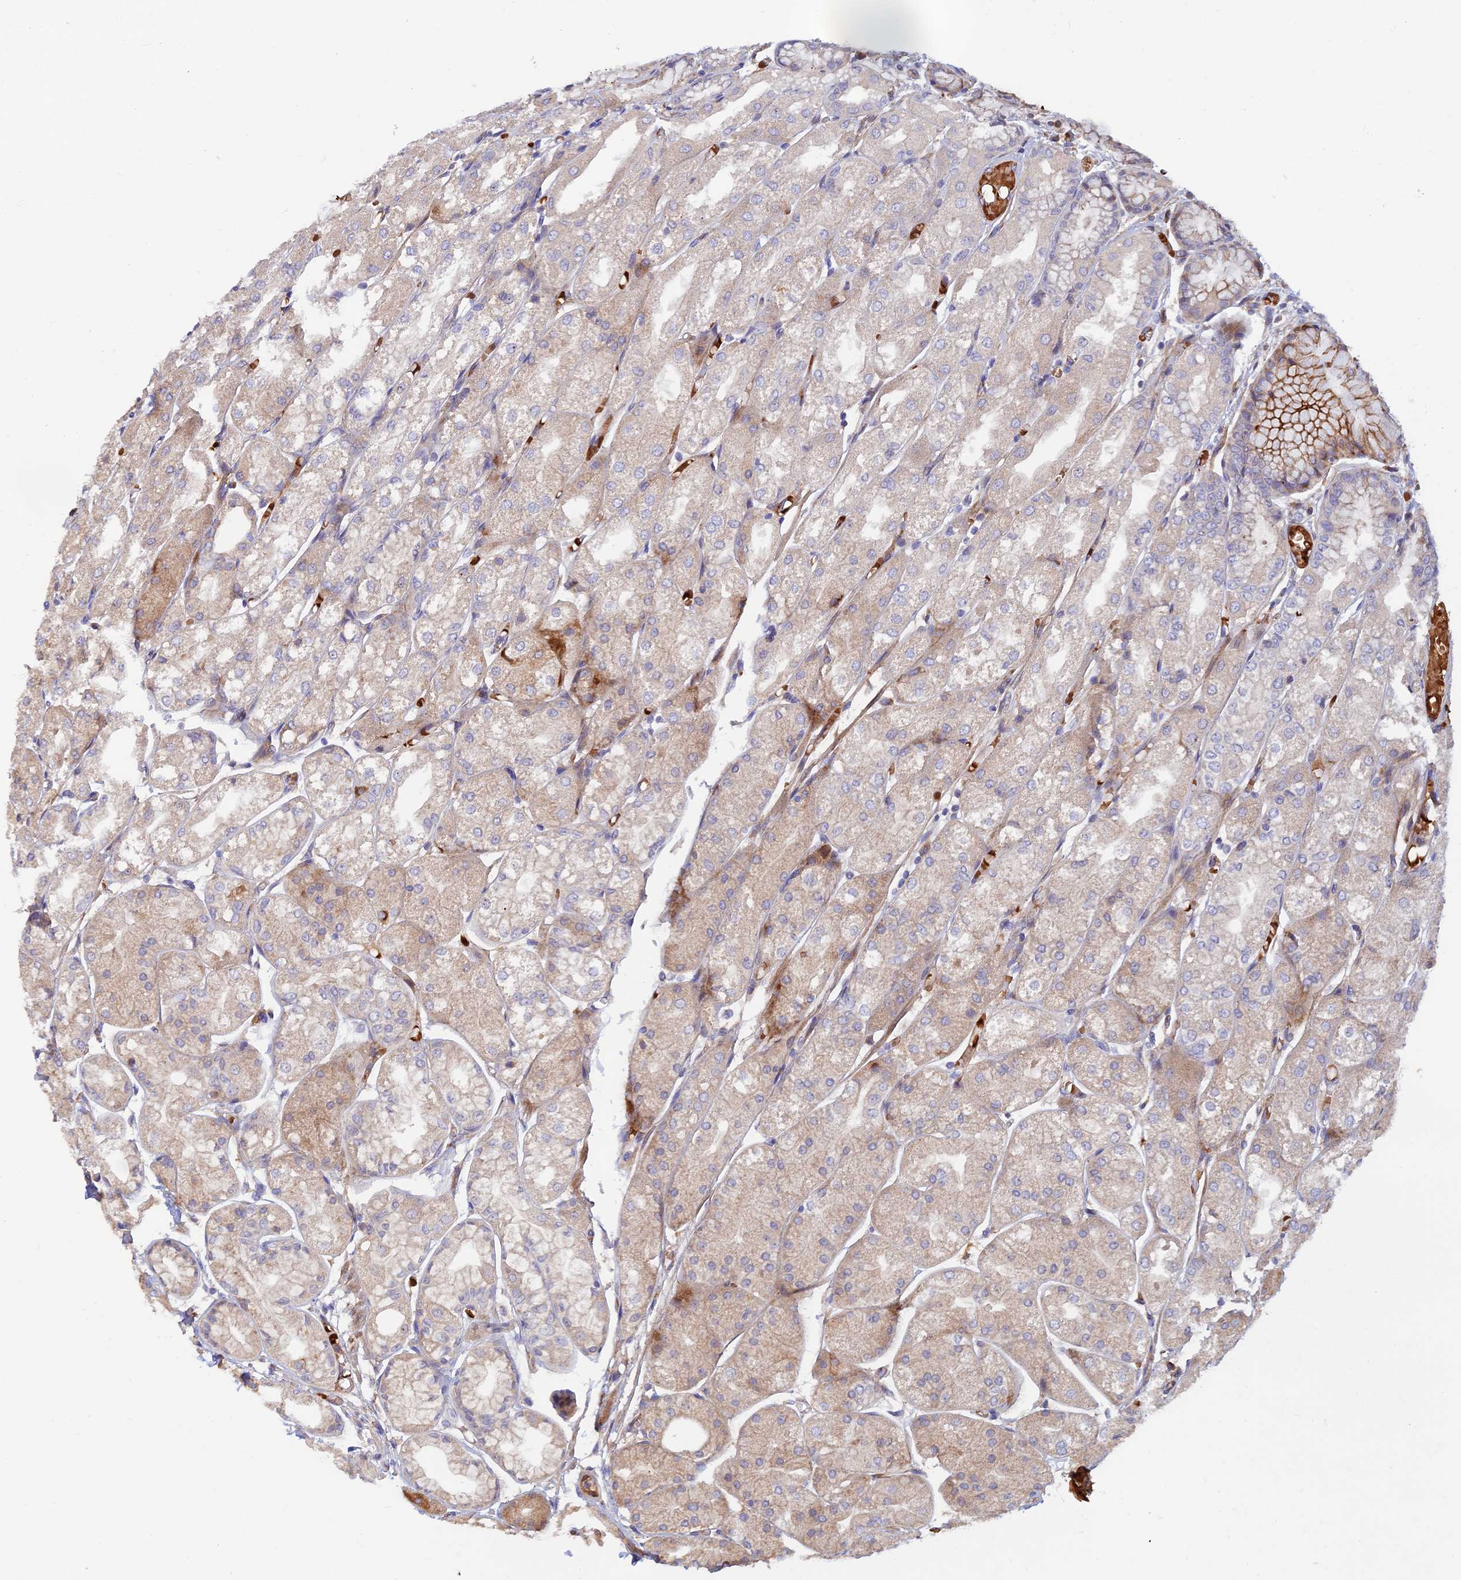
{"staining": {"intensity": "moderate", "quantity": "25%-75%", "location": "cytoplasmic/membranous"}, "tissue": "stomach", "cell_type": "Glandular cells", "image_type": "normal", "snomed": [{"axis": "morphology", "description": "Normal tissue, NOS"}, {"axis": "topography", "description": "Stomach, upper"}], "caption": "Stomach stained for a protein (brown) displays moderate cytoplasmic/membranous positive staining in approximately 25%-75% of glandular cells.", "gene": "GMCL1", "patient": {"sex": "male", "age": 72}}